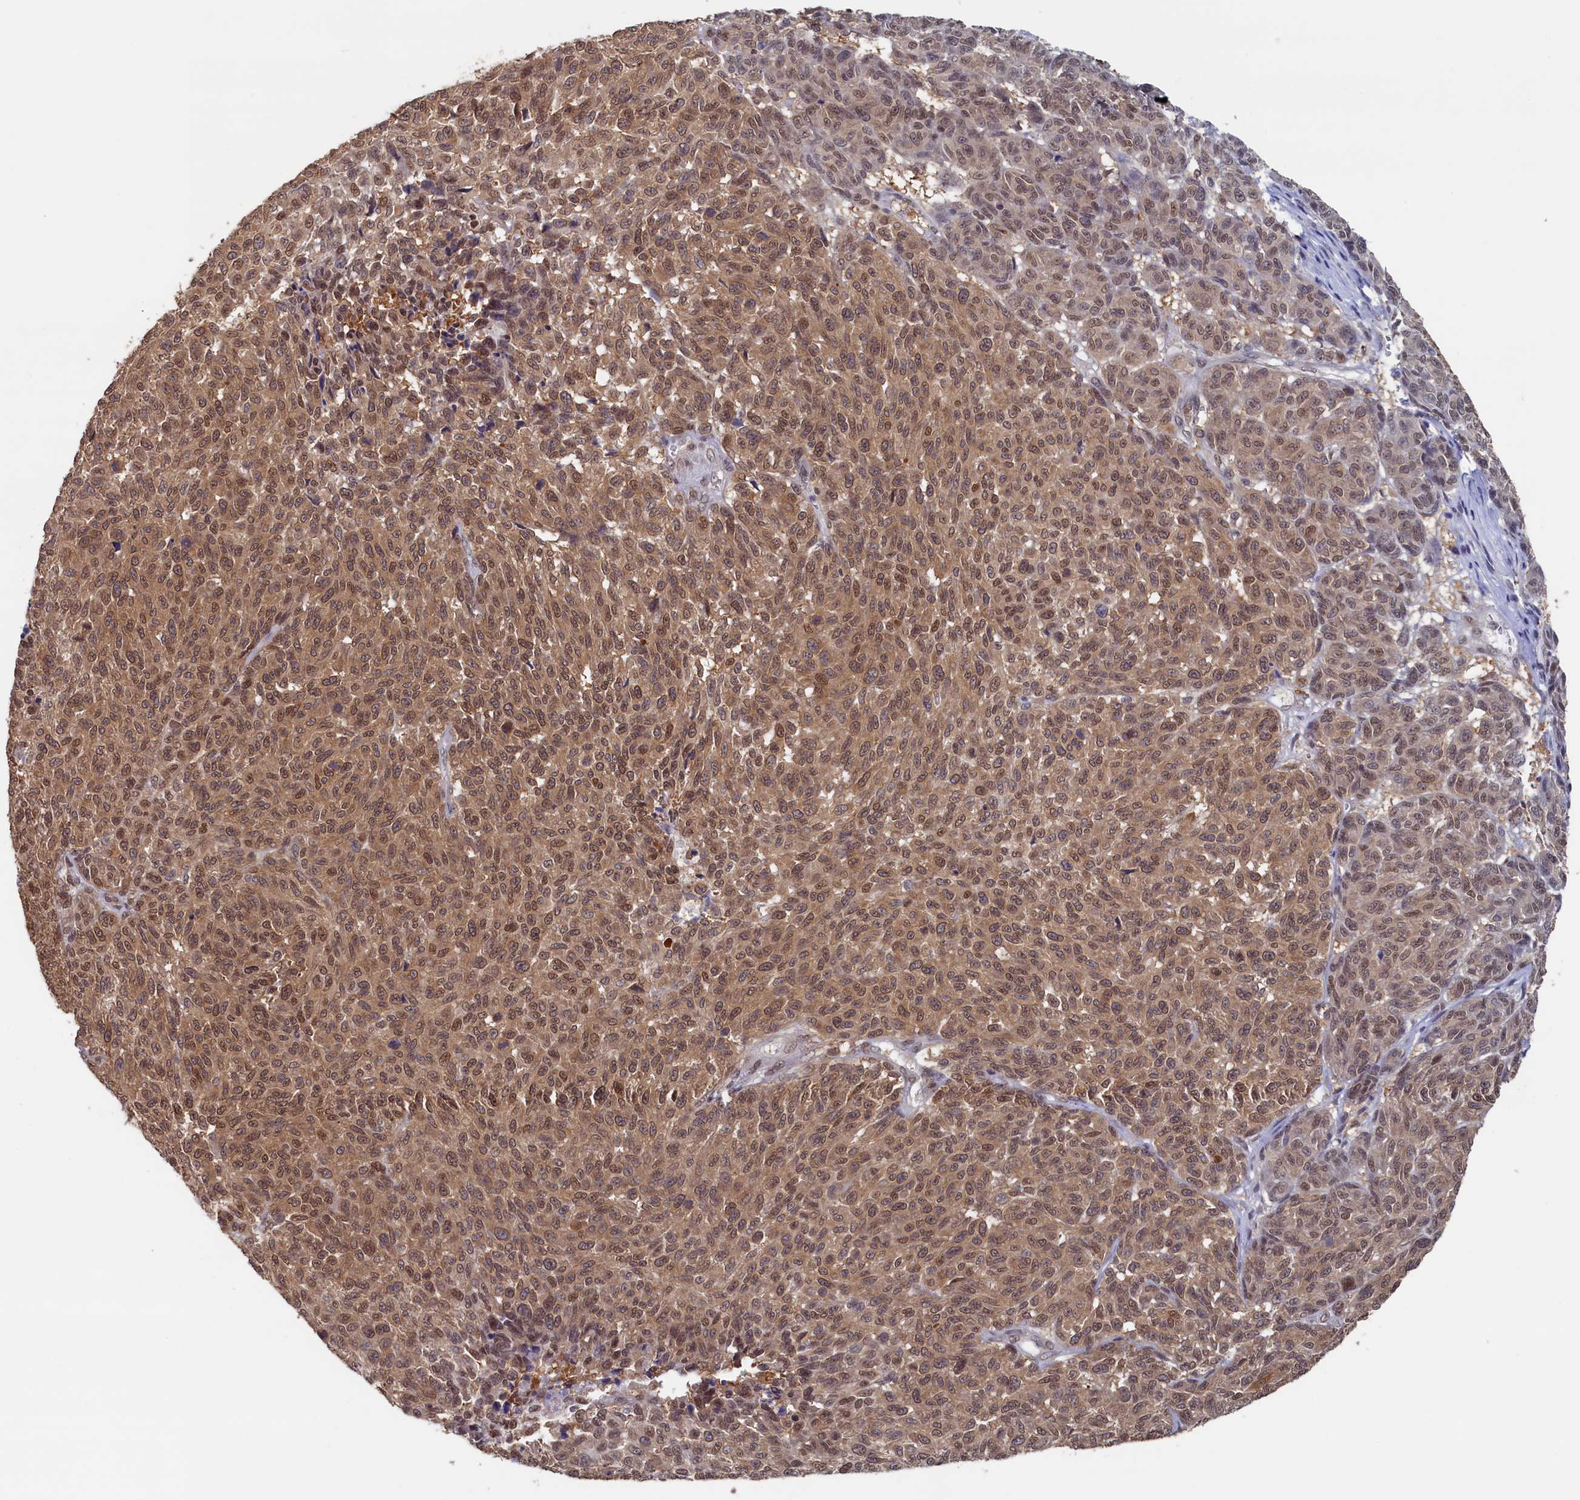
{"staining": {"intensity": "moderate", "quantity": ">75%", "location": "cytoplasmic/membranous,nuclear"}, "tissue": "melanoma", "cell_type": "Tumor cells", "image_type": "cancer", "snomed": [{"axis": "morphology", "description": "Malignant melanoma, NOS"}, {"axis": "topography", "description": "Skin"}], "caption": "Immunohistochemical staining of human melanoma exhibits medium levels of moderate cytoplasmic/membranous and nuclear expression in approximately >75% of tumor cells.", "gene": "AHCY", "patient": {"sex": "male", "age": 49}}